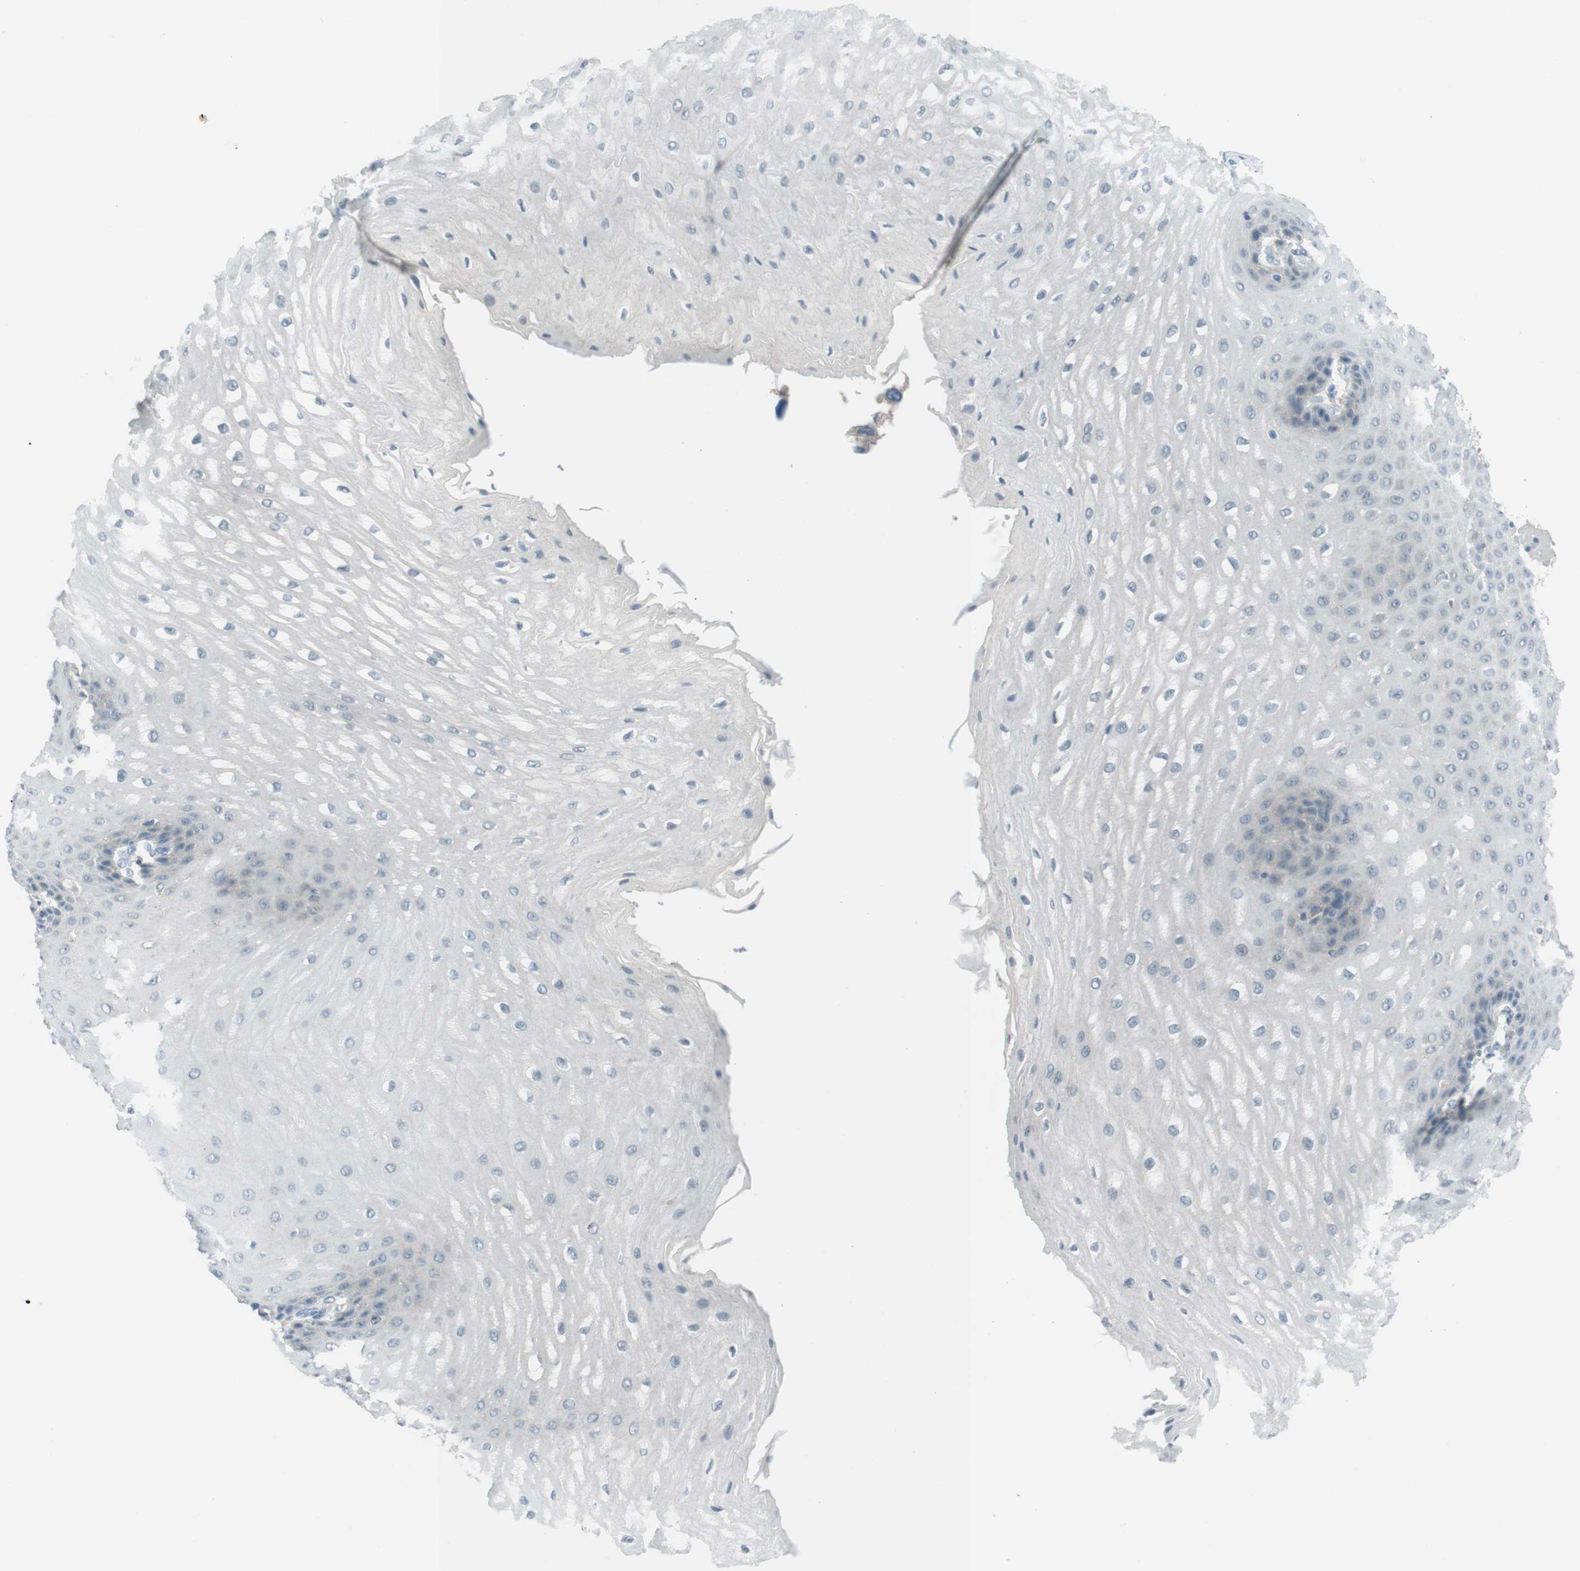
{"staining": {"intensity": "negative", "quantity": "none", "location": "none"}, "tissue": "esophagus", "cell_type": "Squamous epithelial cells", "image_type": "normal", "snomed": [{"axis": "morphology", "description": "Normal tissue, NOS"}, {"axis": "topography", "description": "Esophagus"}], "caption": "Squamous epithelial cells are negative for brown protein staining in unremarkable esophagus. (DAB (3,3'-diaminobenzidine) immunohistochemistry visualized using brightfield microscopy, high magnification).", "gene": "FCRLA", "patient": {"sex": "male", "age": 54}}